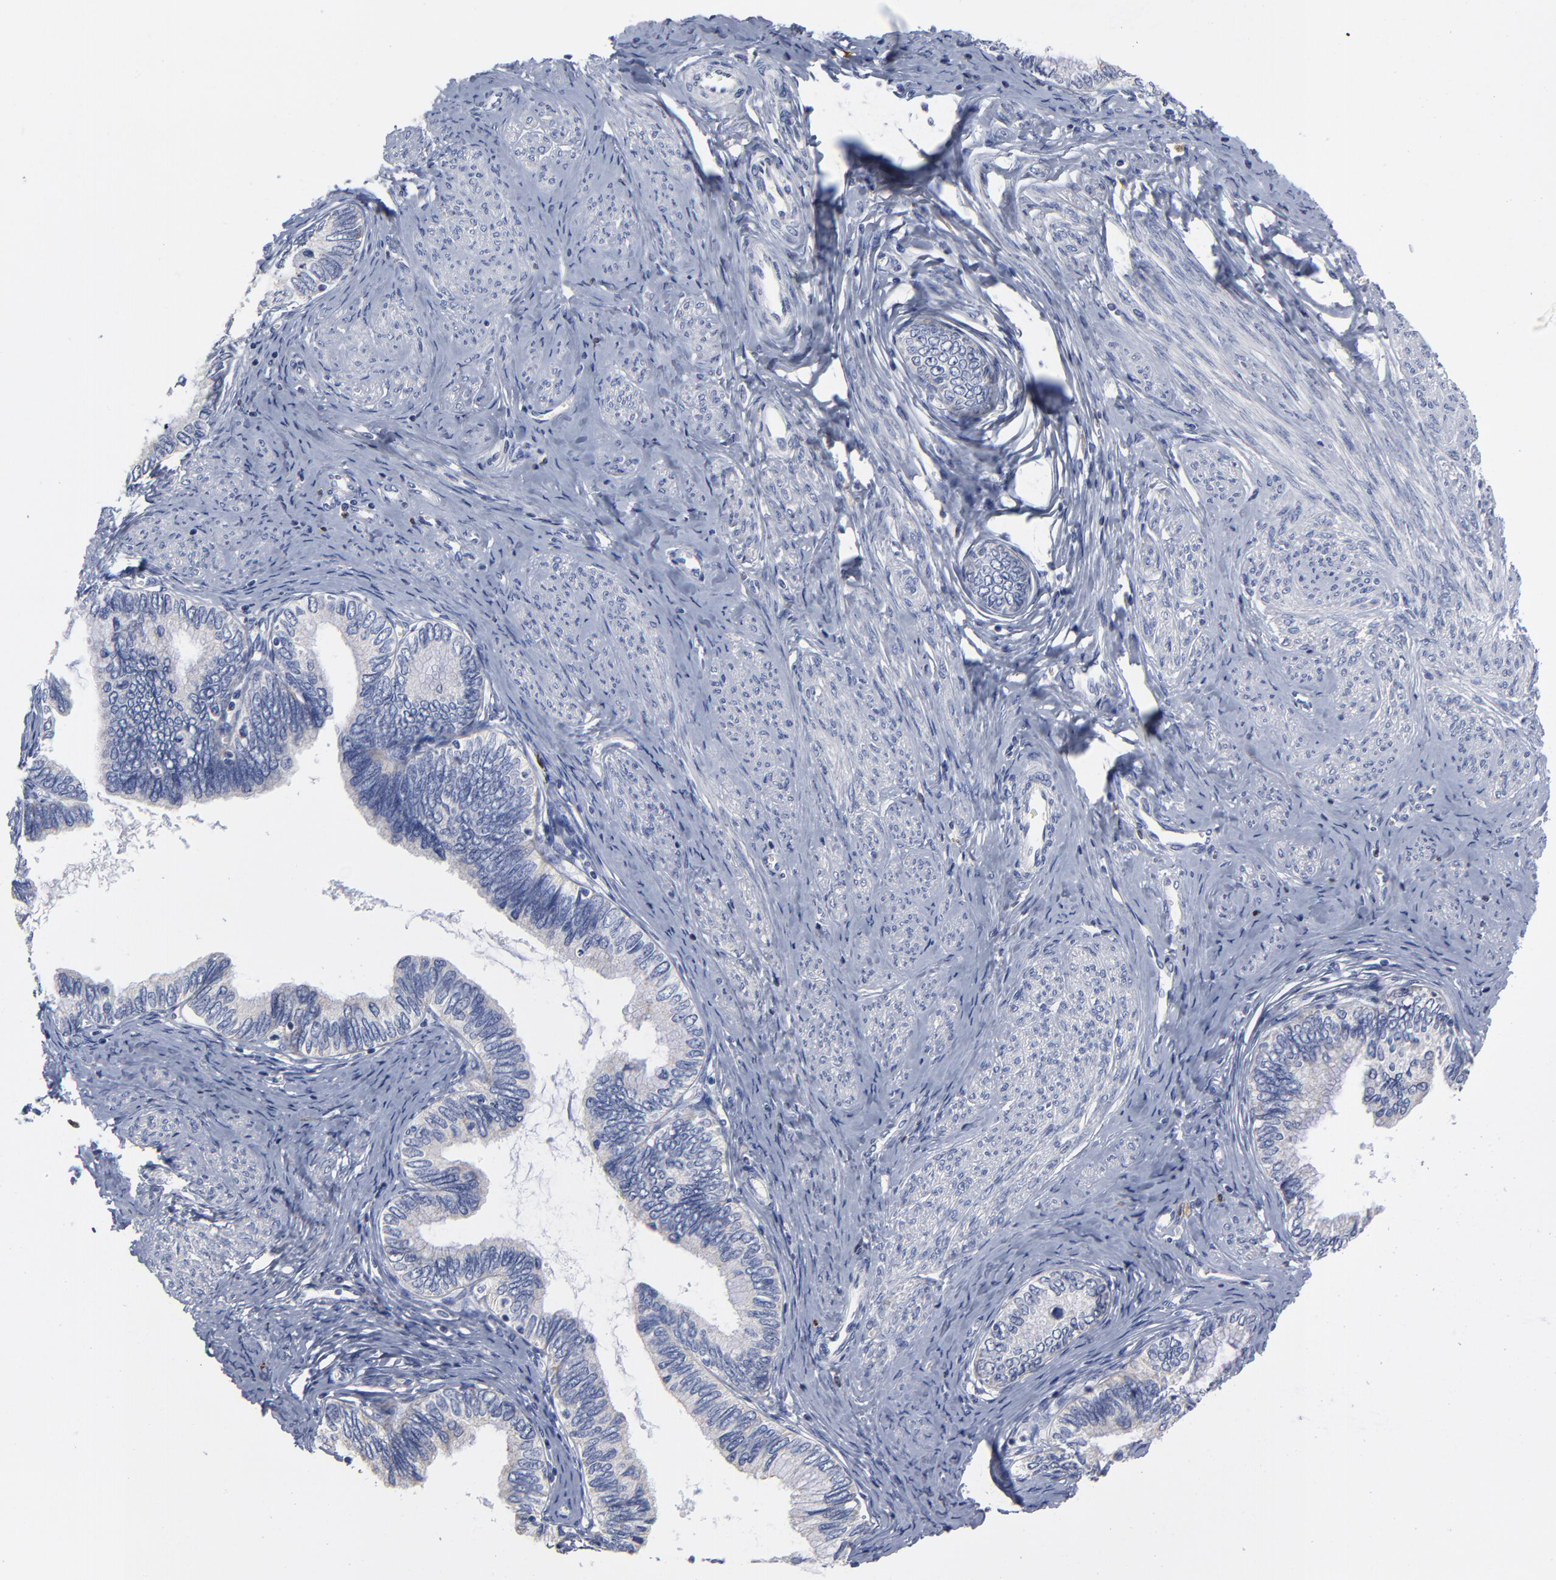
{"staining": {"intensity": "negative", "quantity": "none", "location": "none"}, "tissue": "cervical cancer", "cell_type": "Tumor cells", "image_type": "cancer", "snomed": [{"axis": "morphology", "description": "Adenocarcinoma, NOS"}, {"axis": "topography", "description": "Cervix"}], "caption": "The photomicrograph displays no staining of tumor cells in cervical cancer.", "gene": "PTP4A1", "patient": {"sex": "female", "age": 49}}